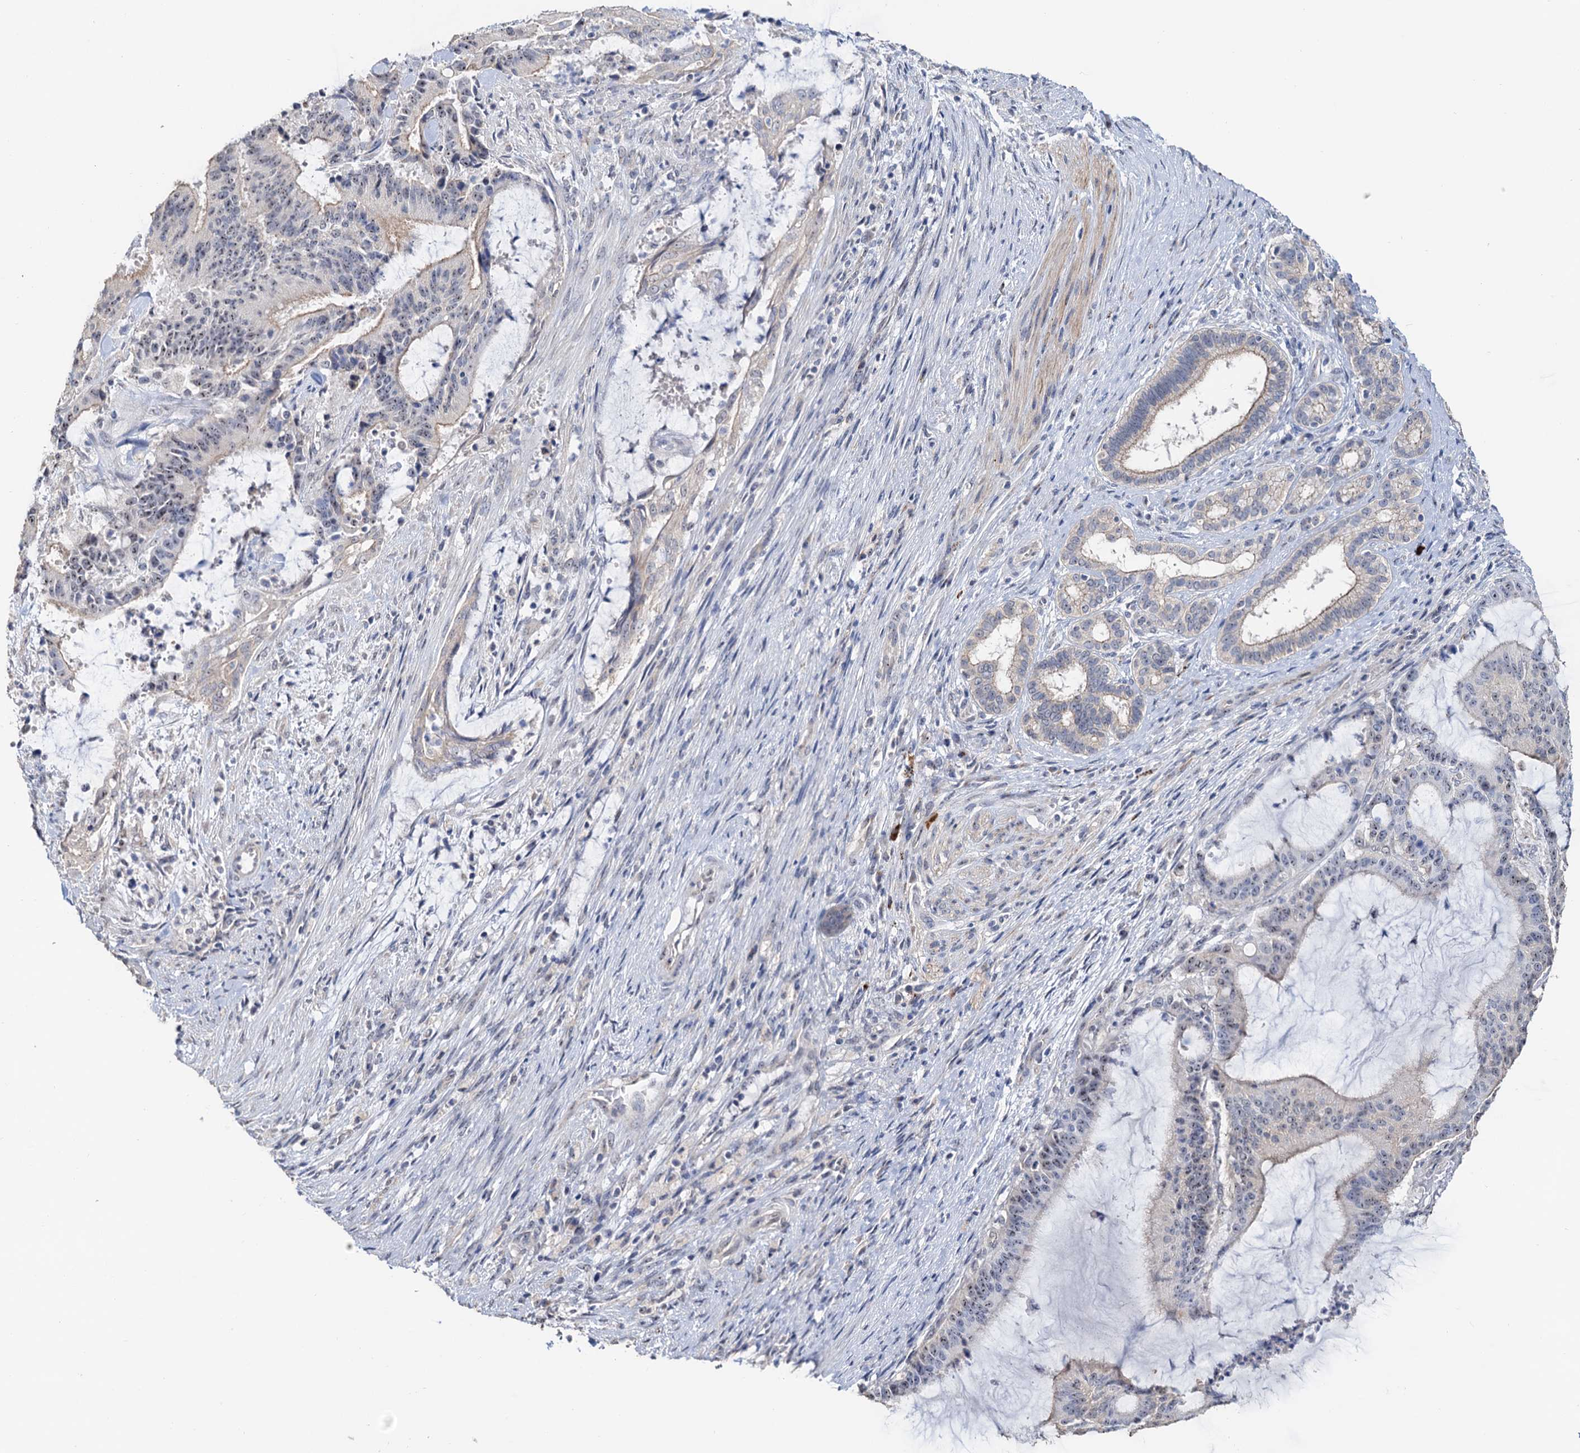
{"staining": {"intensity": "weak", "quantity": "25%-75%", "location": "nuclear"}, "tissue": "liver cancer", "cell_type": "Tumor cells", "image_type": "cancer", "snomed": [{"axis": "morphology", "description": "Normal tissue, NOS"}, {"axis": "morphology", "description": "Cholangiocarcinoma"}, {"axis": "topography", "description": "Liver"}, {"axis": "topography", "description": "Peripheral nerve tissue"}], "caption": "Liver cholangiocarcinoma was stained to show a protein in brown. There is low levels of weak nuclear positivity in approximately 25%-75% of tumor cells.", "gene": "C2CD3", "patient": {"sex": "female", "age": 73}}